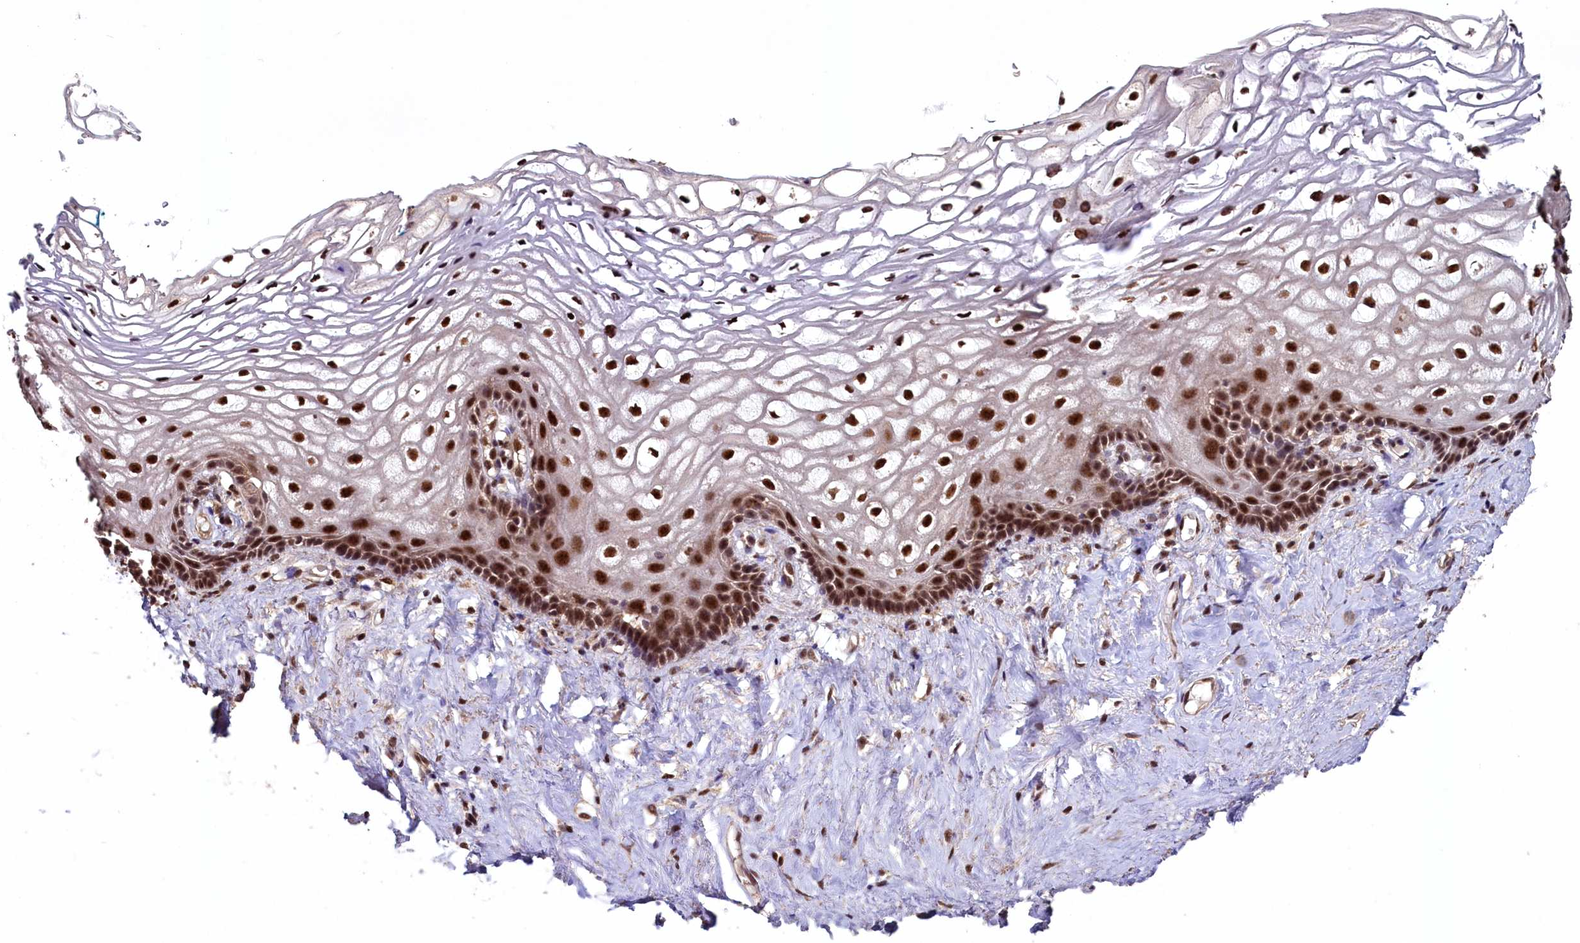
{"staining": {"intensity": "strong", "quantity": ">75%", "location": "nuclear"}, "tissue": "vagina", "cell_type": "Squamous epithelial cells", "image_type": "normal", "snomed": [{"axis": "morphology", "description": "Normal tissue, NOS"}, {"axis": "morphology", "description": "Adenocarcinoma, NOS"}, {"axis": "topography", "description": "Rectum"}, {"axis": "topography", "description": "Vagina"}], "caption": "IHC staining of benign vagina, which exhibits high levels of strong nuclear expression in approximately >75% of squamous epithelial cells indicating strong nuclear protein expression. The staining was performed using DAB (3,3'-diaminobenzidine) (brown) for protein detection and nuclei were counterstained in hematoxylin (blue).", "gene": "SFSWAP", "patient": {"sex": "female", "age": 71}}